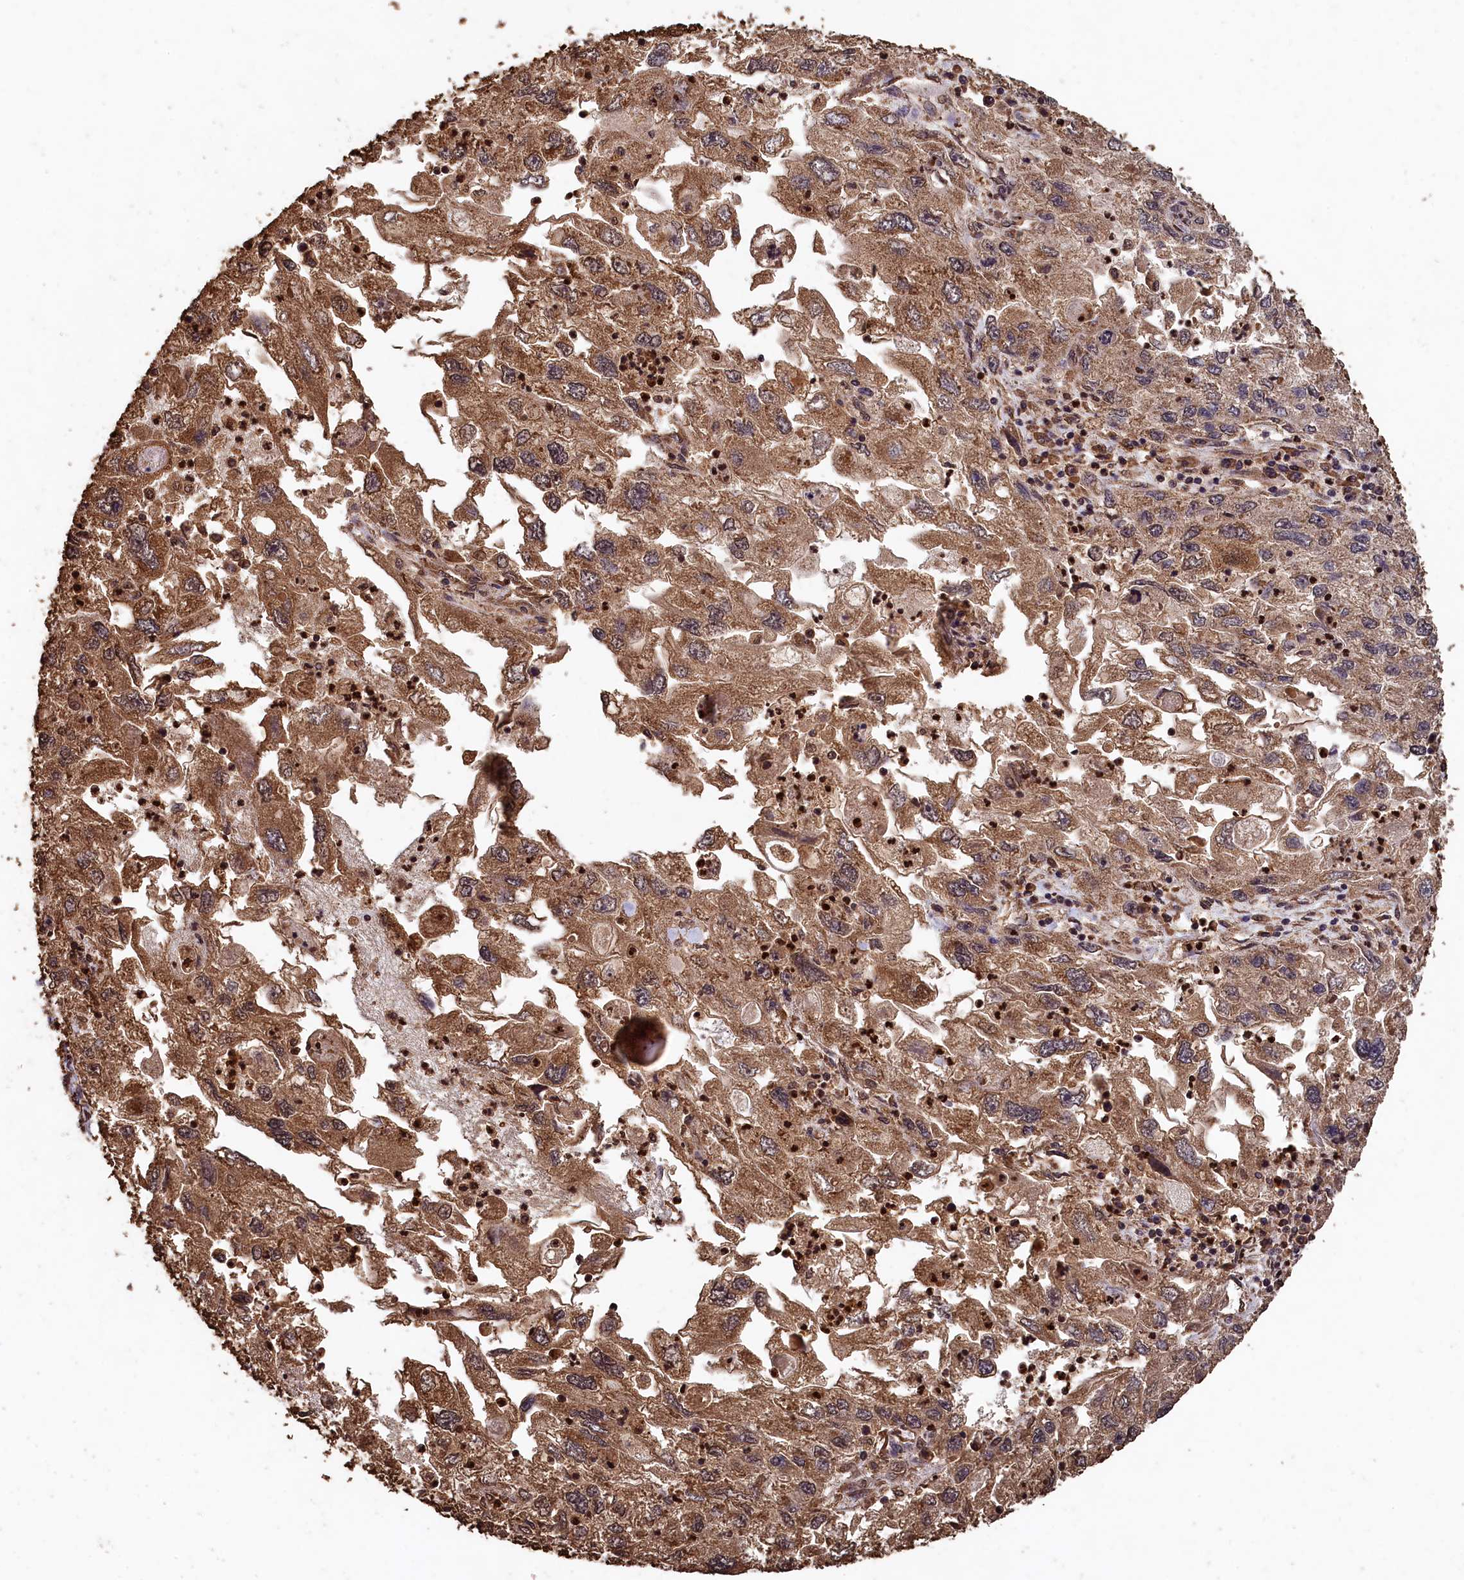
{"staining": {"intensity": "moderate", "quantity": ">75%", "location": "cytoplasmic/membranous,nuclear"}, "tissue": "endometrial cancer", "cell_type": "Tumor cells", "image_type": "cancer", "snomed": [{"axis": "morphology", "description": "Adenocarcinoma, NOS"}, {"axis": "topography", "description": "Endometrium"}], "caption": "A brown stain labels moderate cytoplasmic/membranous and nuclear staining of a protein in human endometrial cancer (adenocarcinoma) tumor cells.", "gene": "CEP57L1", "patient": {"sex": "female", "age": 49}}